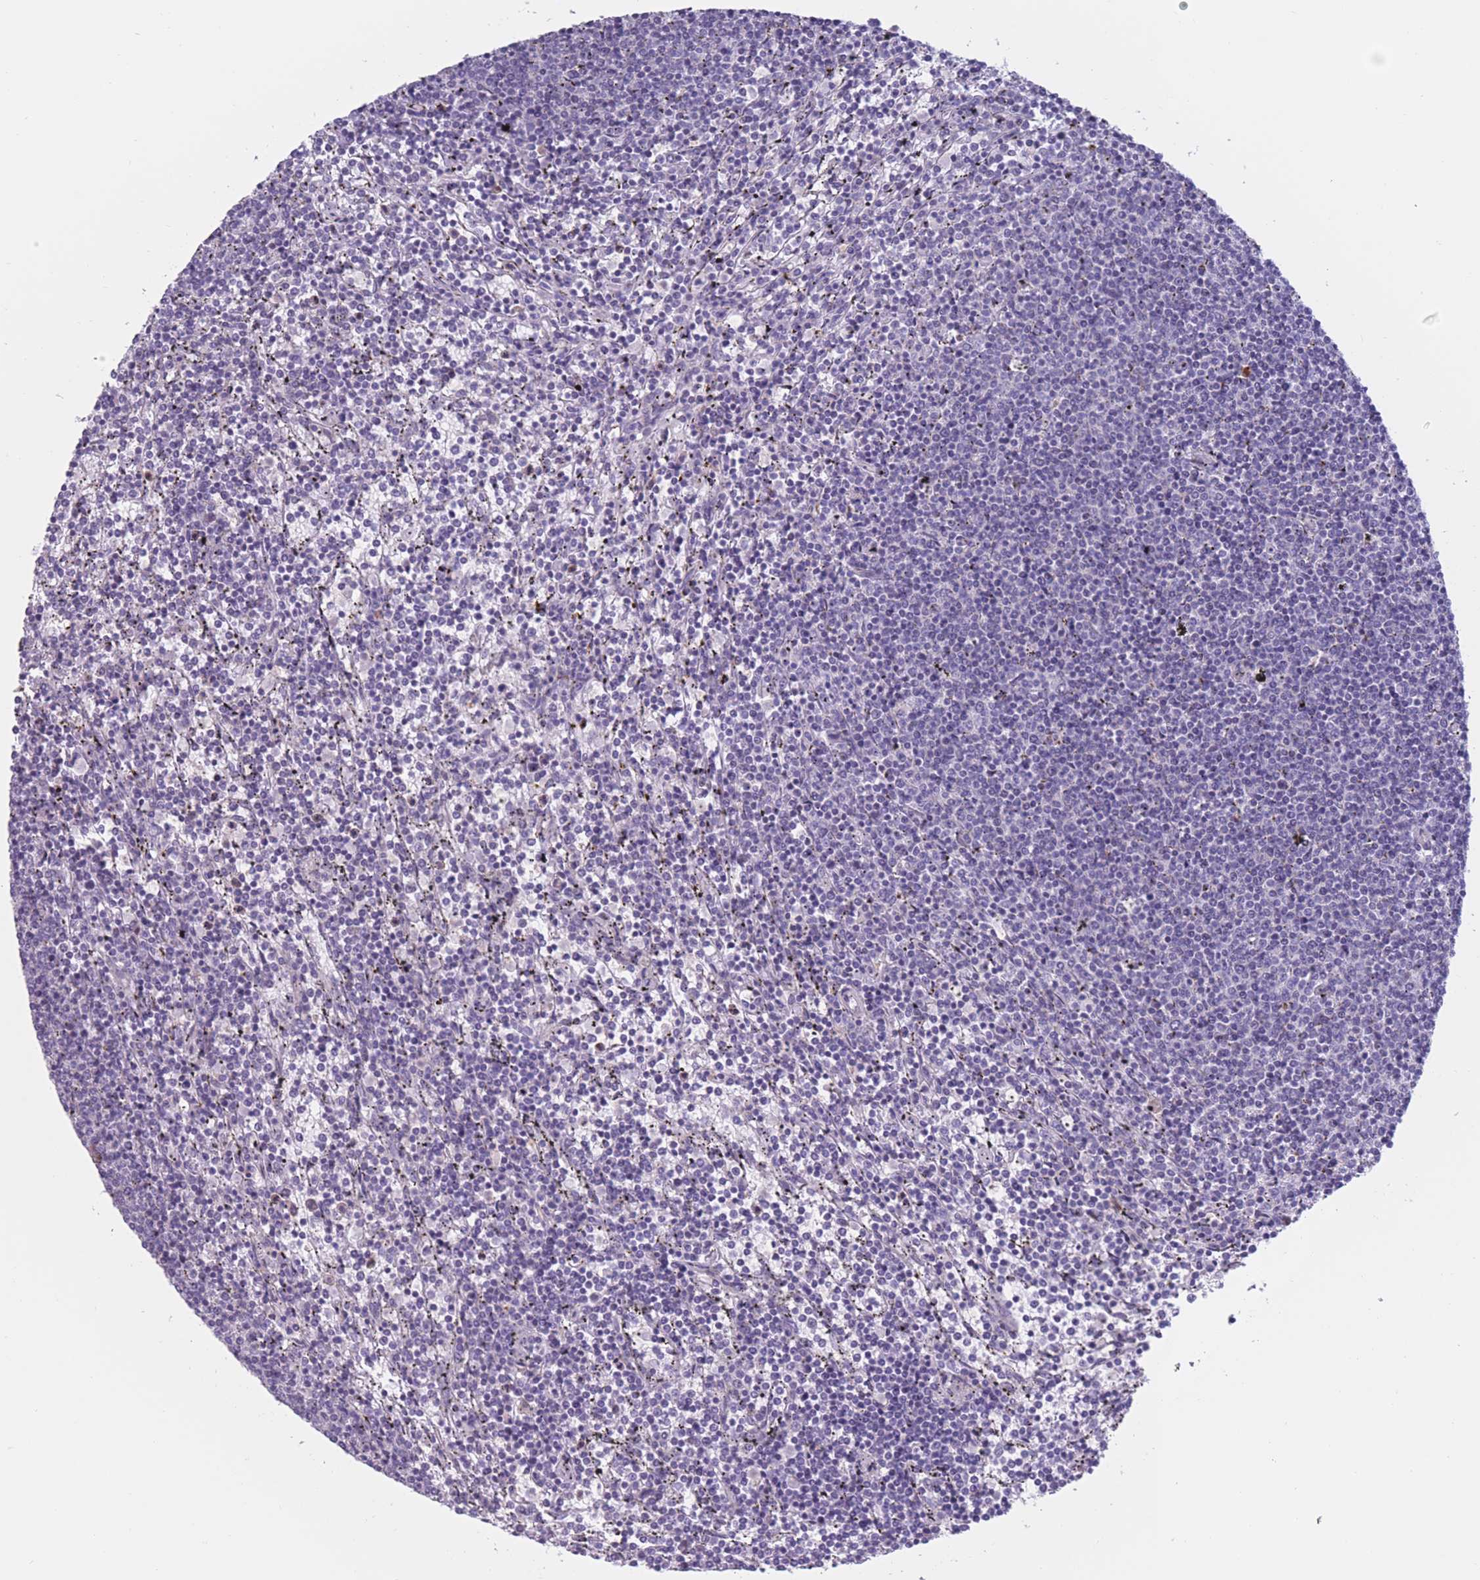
{"staining": {"intensity": "negative", "quantity": "none", "location": "none"}, "tissue": "lymphoma", "cell_type": "Tumor cells", "image_type": "cancer", "snomed": [{"axis": "morphology", "description": "Malignant lymphoma, non-Hodgkin's type, Low grade"}, {"axis": "topography", "description": "Spleen"}], "caption": "The IHC image has no significant staining in tumor cells of lymphoma tissue.", "gene": "PODXL", "patient": {"sex": "female", "age": 50}}